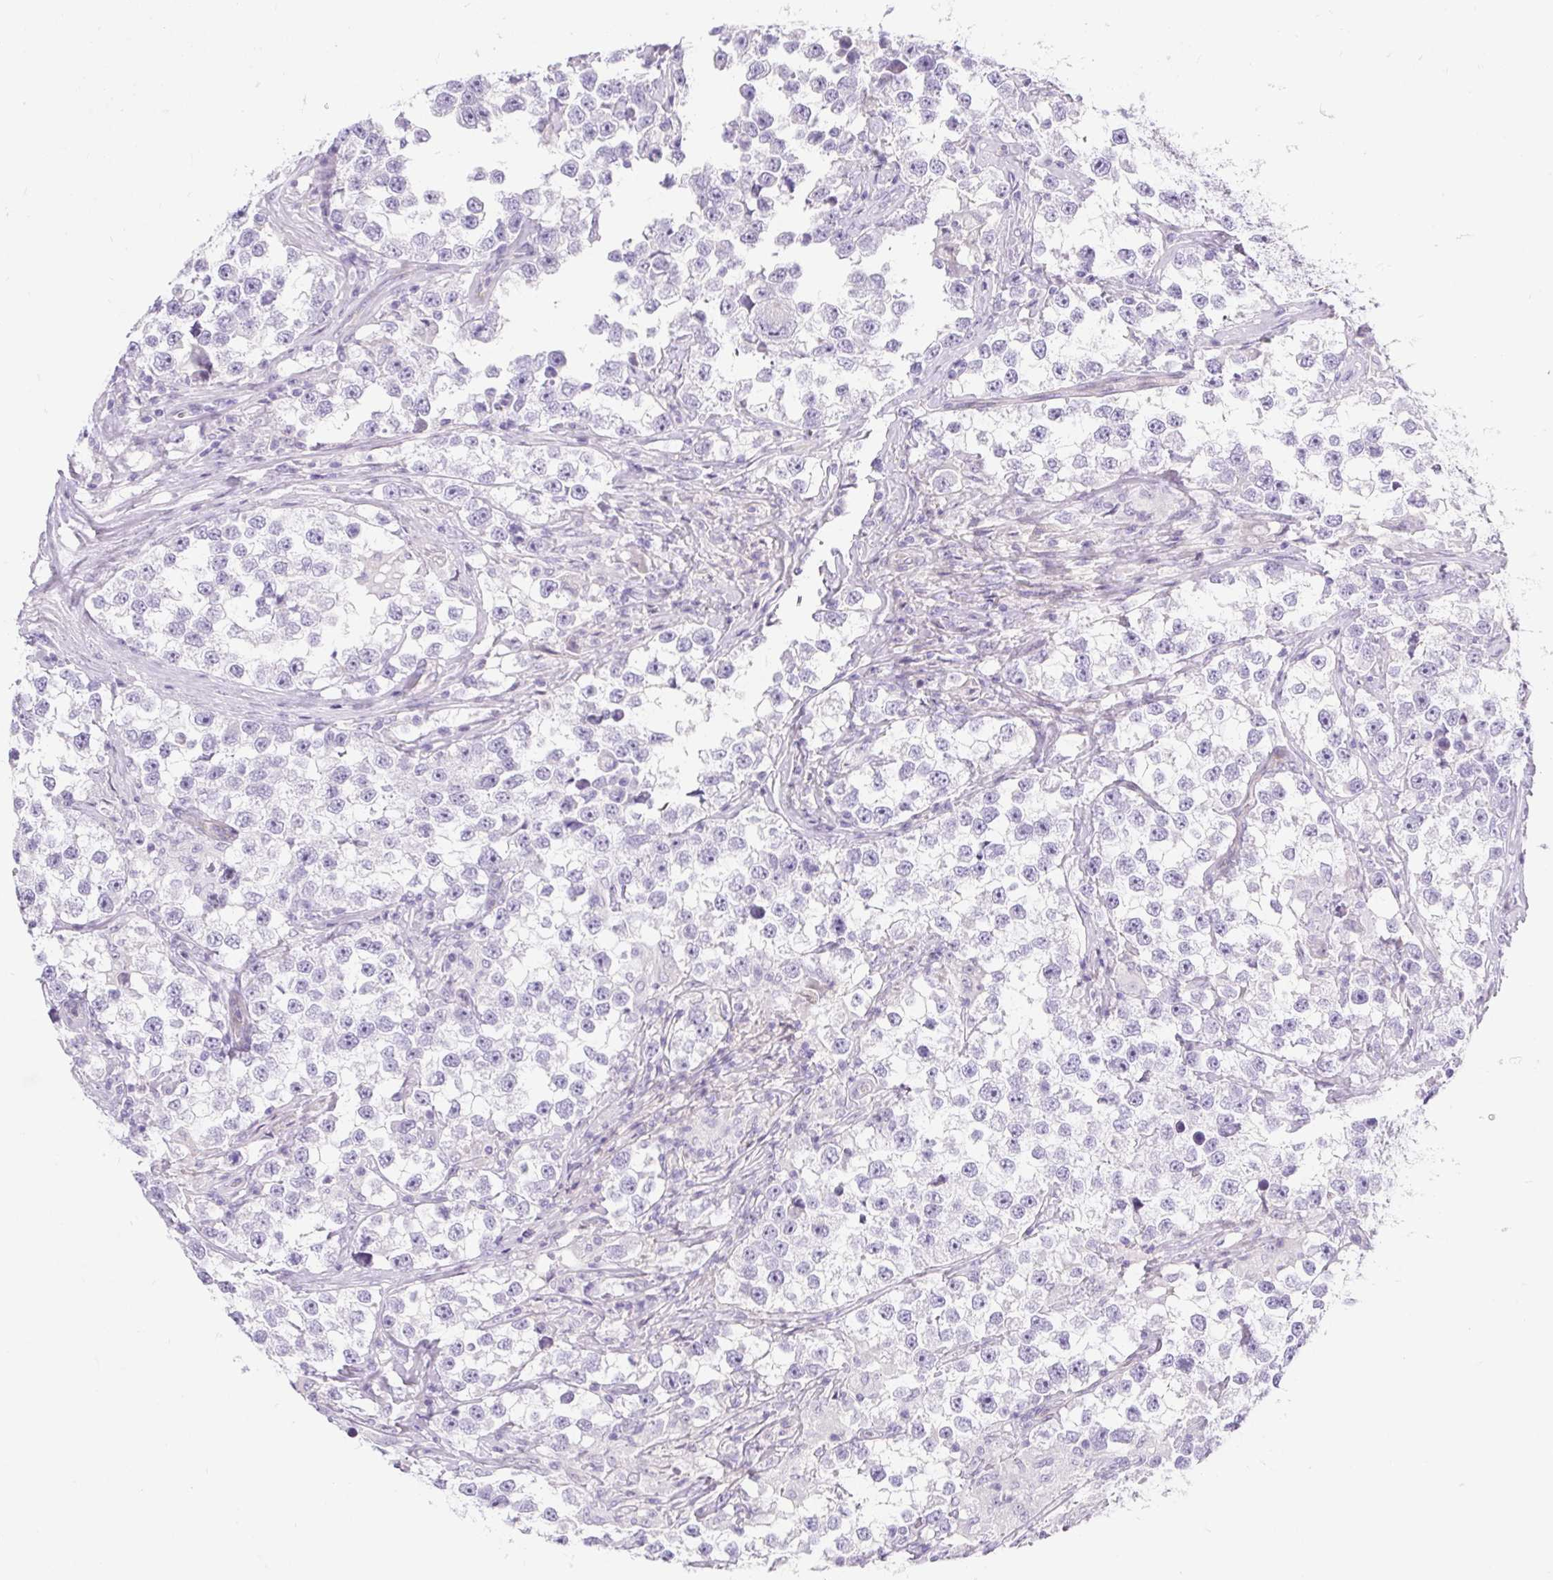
{"staining": {"intensity": "negative", "quantity": "none", "location": "none"}, "tissue": "testis cancer", "cell_type": "Tumor cells", "image_type": "cancer", "snomed": [{"axis": "morphology", "description": "Seminoma, NOS"}, {"axis": "topography", "description": "Testis"}], "caption": "Immunohistochemical staining of human seminoma (testis) shows no significant expression in tumor cells.", "gene": "BCAS1", "patient": {"sex": "male", "age": 46}}